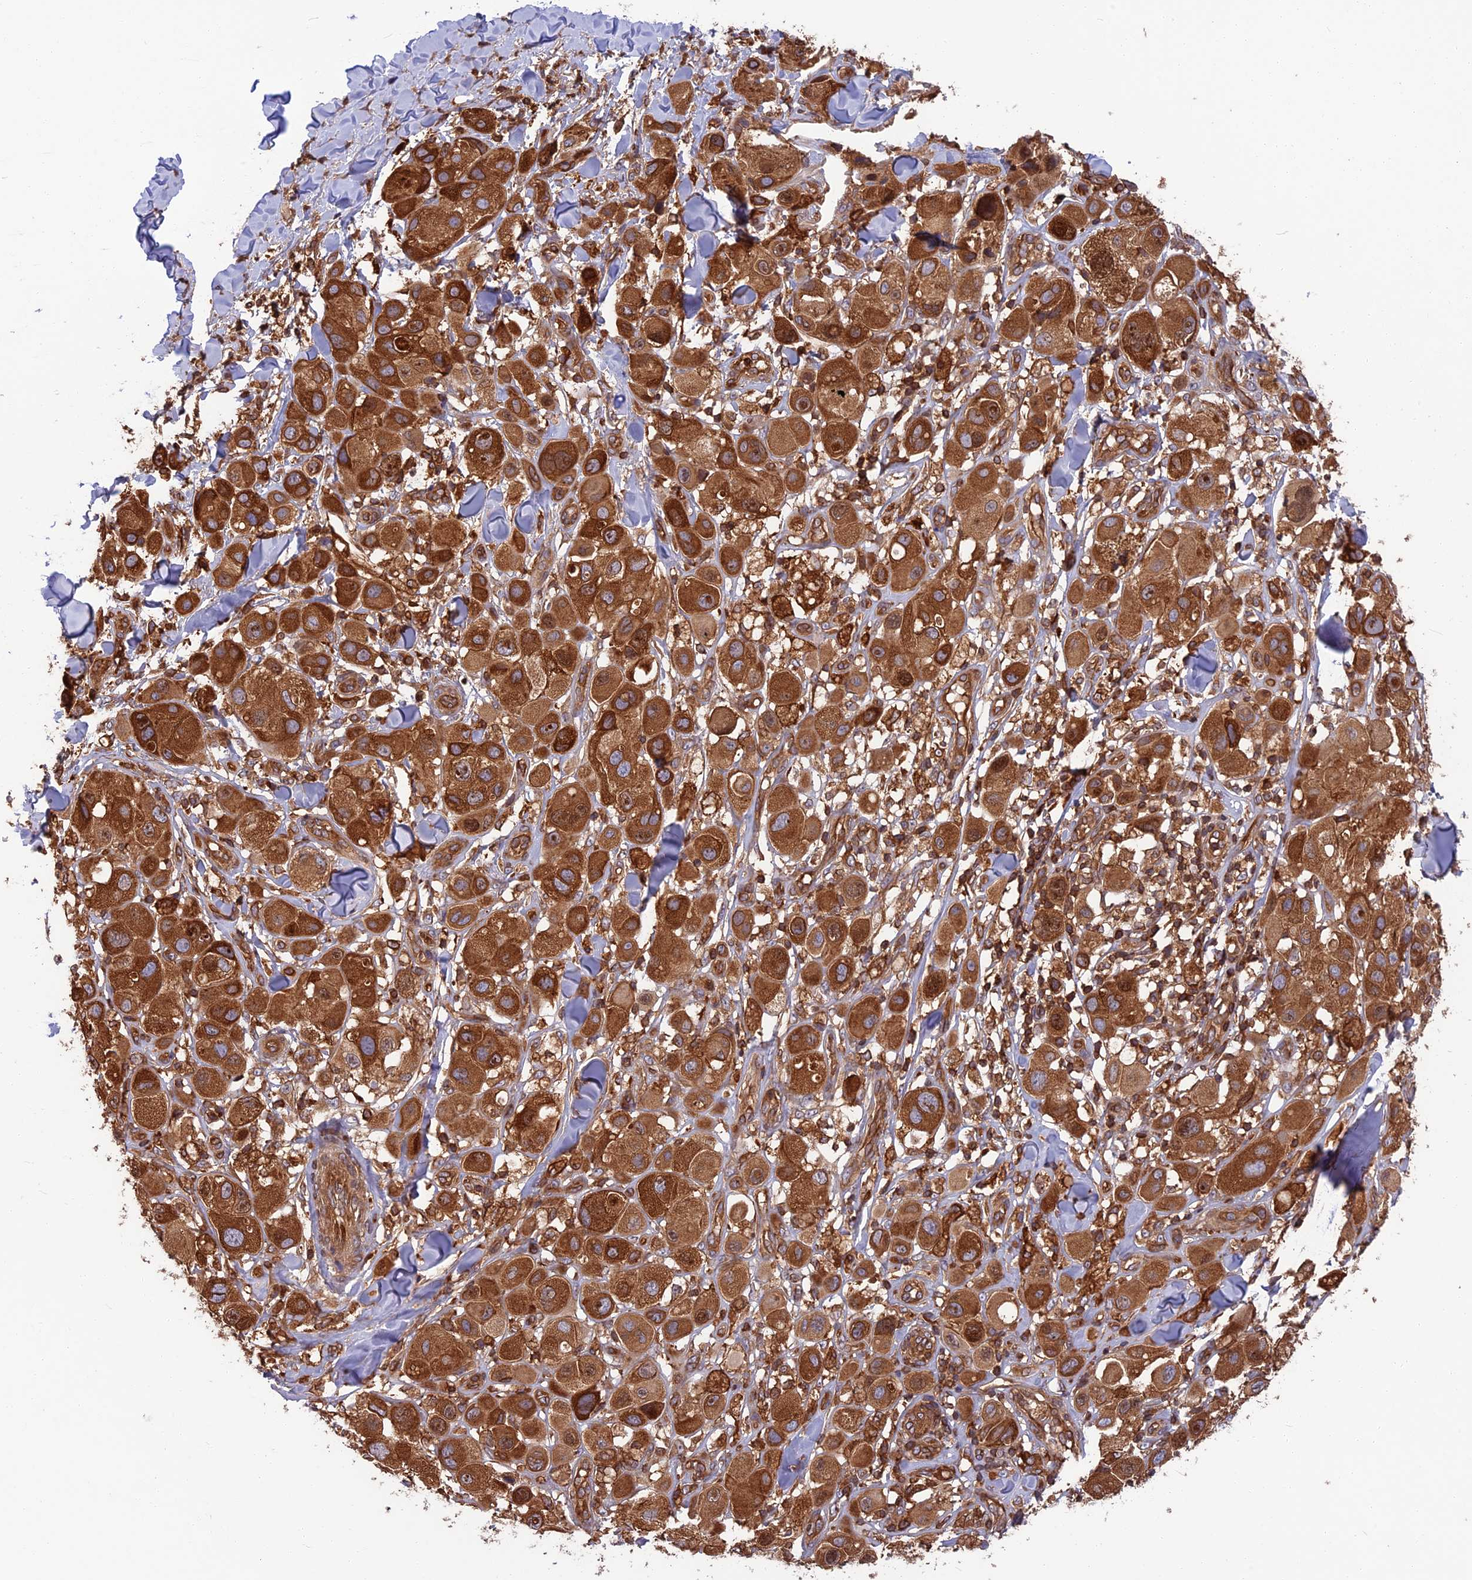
{"staining": {"intensity": "strong", "quantity": ">75%", "location": "cytoplasmic/membranous"}, "tissue": "melanoma", "cell_type": "Tumor cells", "image_type": "cancer", "snomed": [{"axis": "morphology", "description": "Malignant melanoma, Metastatic site"}, {"axis": "topography", "description": "Skin"}], "caption": "A high-resolution image shows IHC staining of malignant melanoma (metastatic site), which exhibits strong cytoplasmic/membranous expression in about >75% of tumor cells. (Stains: DAB in brown, nuclei in blue, Microscopy: brightfield microscopy at high magnification).", "gene": "WDR1", "patient": {"sex": "male", "age": 41}}